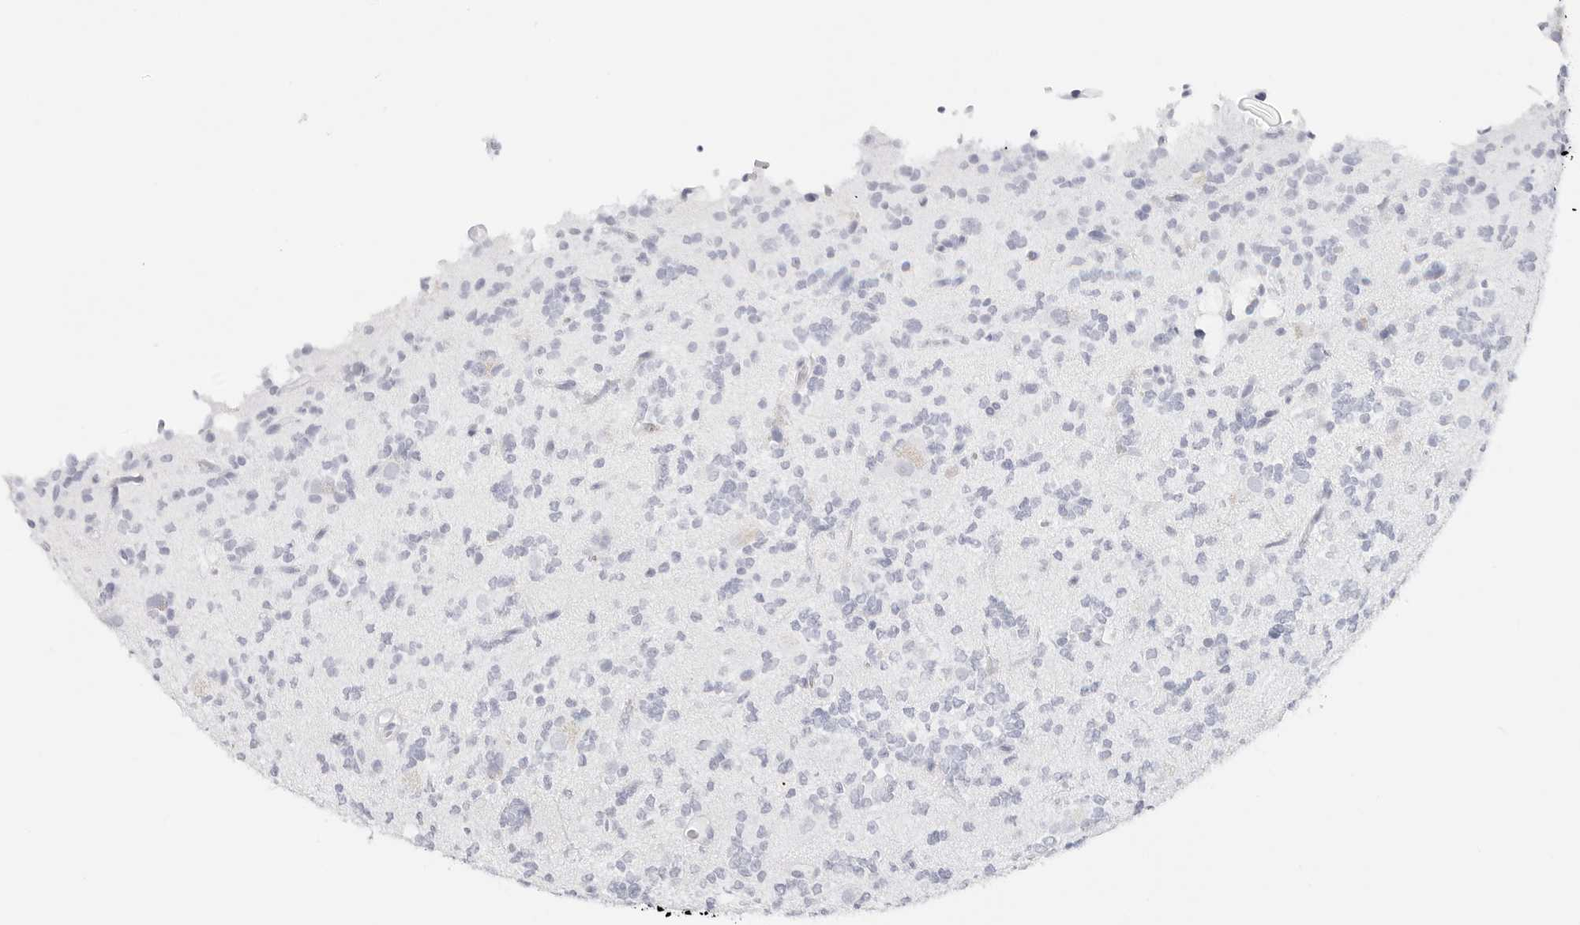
{"staining": {"intensity": "negative", "quantity": "none", "location": "none"}, "tissue": "glioma", "cell_type": "Tumor cells", "image_type": "cancer", "snomed": [{"axis": "morphology", "description": "Glioma, malignant, High grade"}, {"axis": "topography", "description": "Brain"}], "caption": "This is an immunohistochemistry micrograph of human glioma. There is no staining in tumor cells.", "gene": "TFF2", "patient": {"sex": "female", "age": 62}}